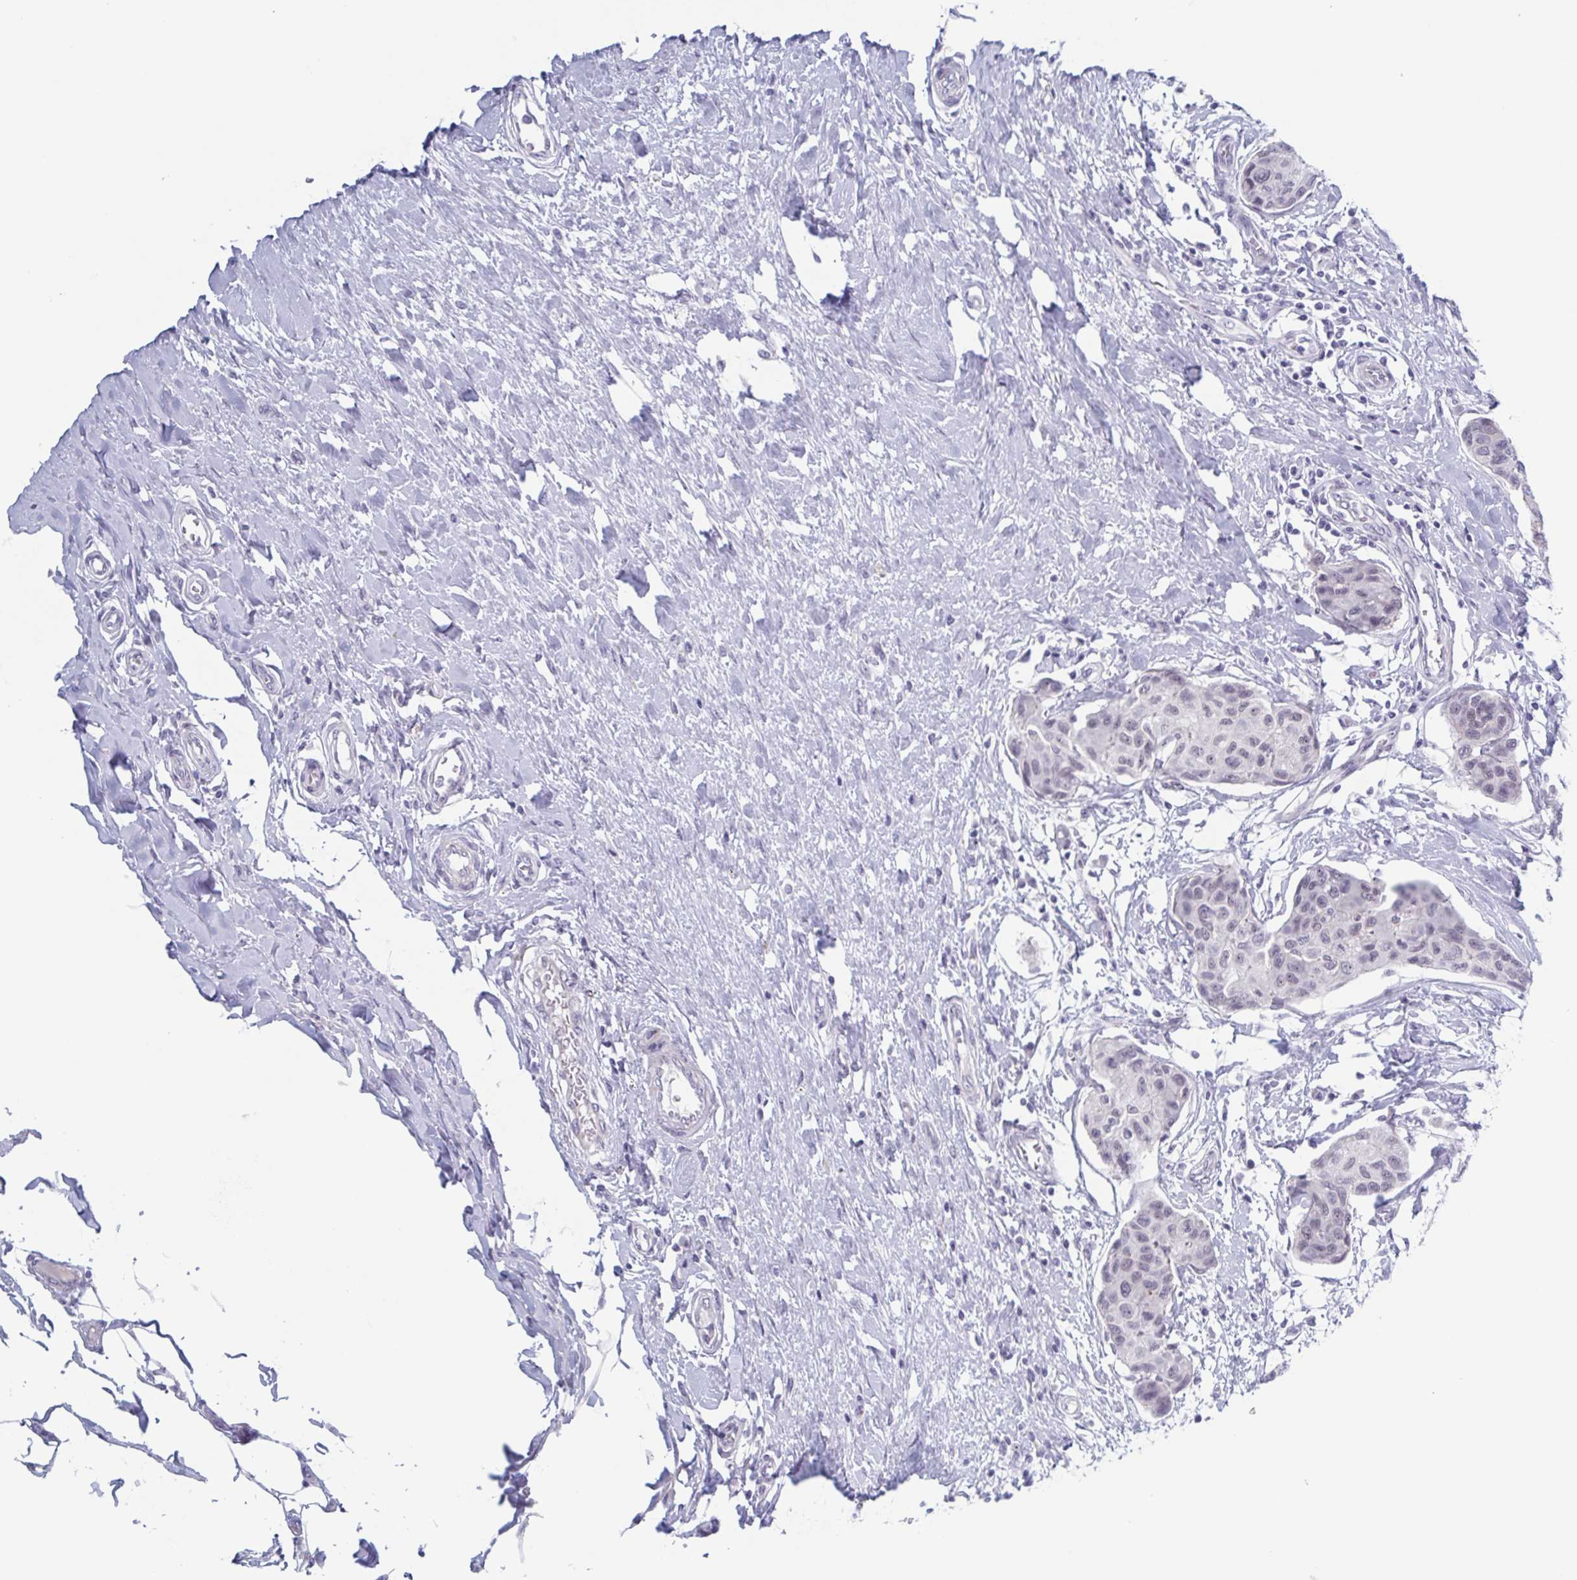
{"staining": {"intensity": "negative", "quantity": "none", "location": "none"}, "tissue": "breast cancer", "cell_type": "Tumor cells", "image_type": "cancer", "snomed": [{"axis": "morphology", "description": "Duct carcinoma"}, {"axis": "topography", "description": "Breast"}], "caption": "The photomicrograph exhibits no staining of tumor cells in invasive ductal carcinoma (breast).", "gene": "ZFP64", "patient": {"sex": "female", "age": 80}}